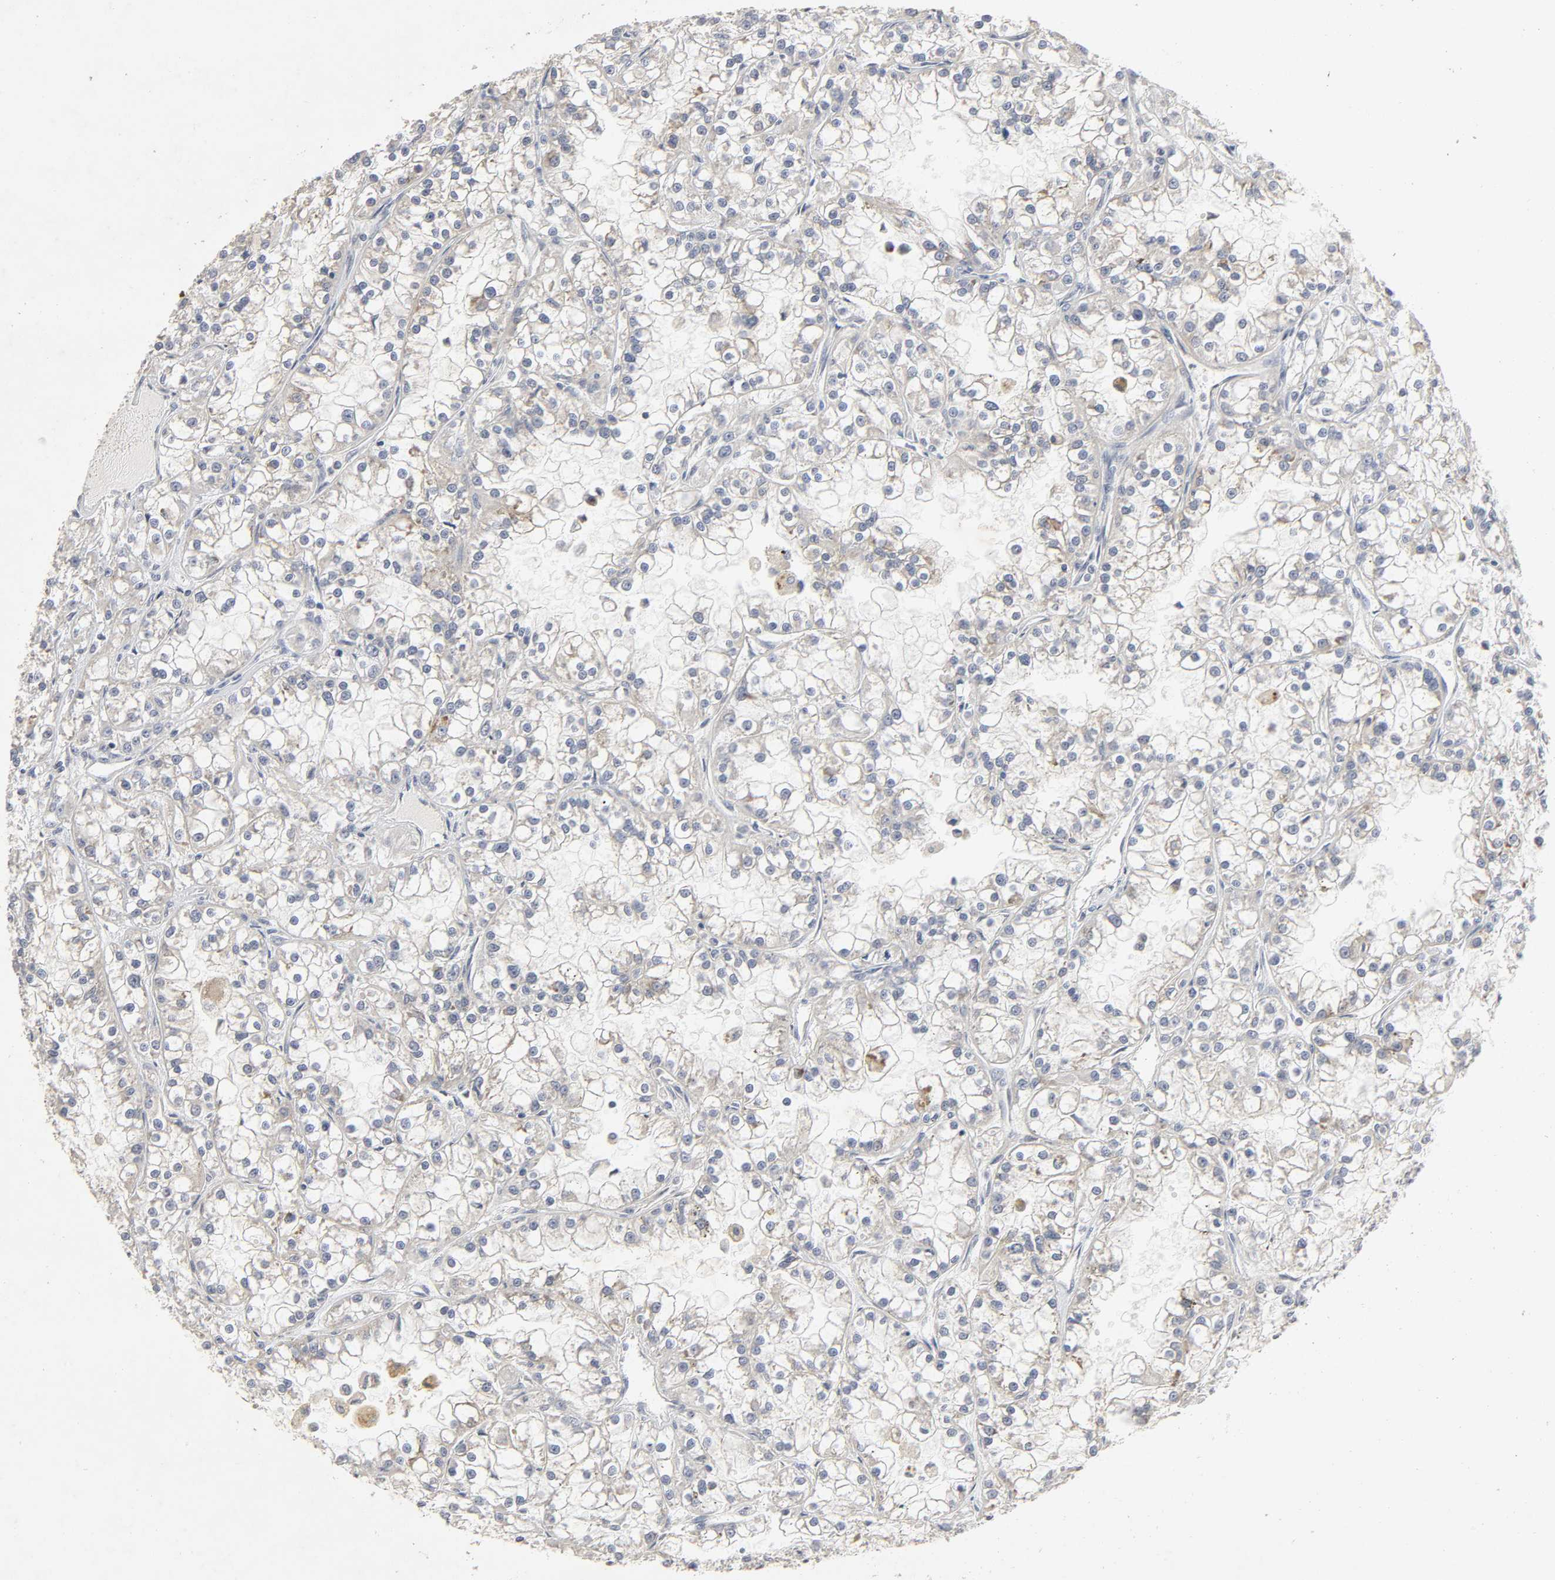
{"staining": {"intensity": "moderate", "quantity": "<25%", "location": "cytoplasmic/membranous"}, "tissue": "renal cancer", "cell_type": "Tumor cells", "image_type": "cancer", "snomed": [{"axis": "morphology", "description": "Adenocarcinoma, NOS"}, {"axis": "topography", "description": "Kidney"}], "caption": "High-magnification brightfield microscopy of renal cancer stained with DAB (brown) and counterstained with hematoxylin (blue). tumor cells exhibit moderate cytoplasmic/membranous positivity is seen in about<25% of cells. (Brightfield microscopy of DAB IHC at high magnification).", "gene": "SLC10A2", "patient": {"sex": "female", "age": 52}}